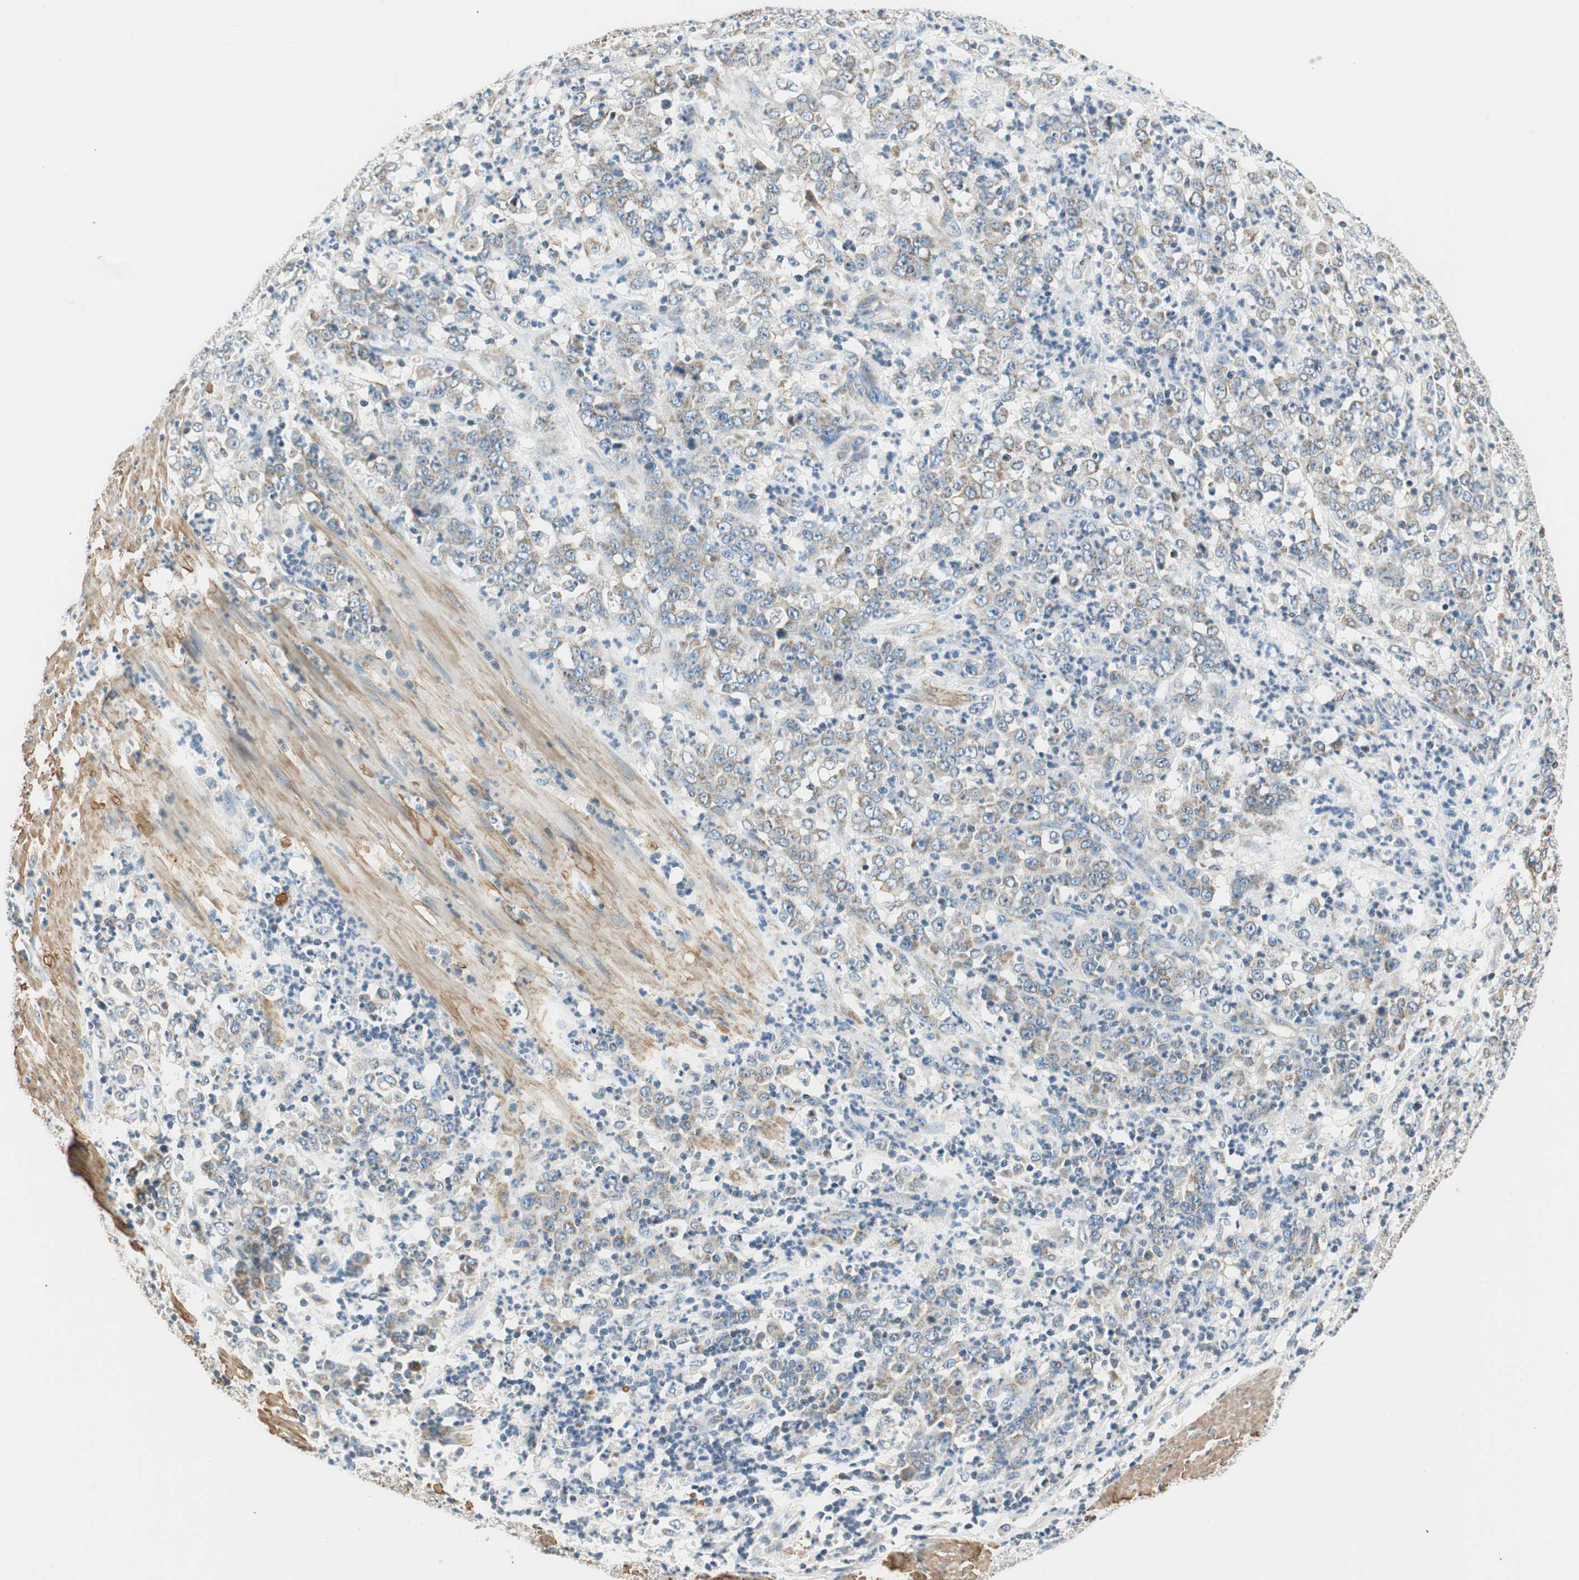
{"staining": {"intensity": "weak", "quantity": ">75%", "location": "cytoplasmic/membranous"}, "tissue": "stomach cancer", "cell_type": "Tumor cells", "image_type": "cancer", "snomed": [{"axis": "morphology", "description": "Adenocarcinoma, NOS"}, {"axis": "topography", "description": "Stomach, lower"}], "caption": "A high-resolution photomicrograph shows IHC staining of stomach cancer (adenocarcinoma), which exhibits weak cytoplasmic/membranous expression in about >75% of tumor cells.", "gene": "RORB", "patient": {"sex": "female", "age": 71}}